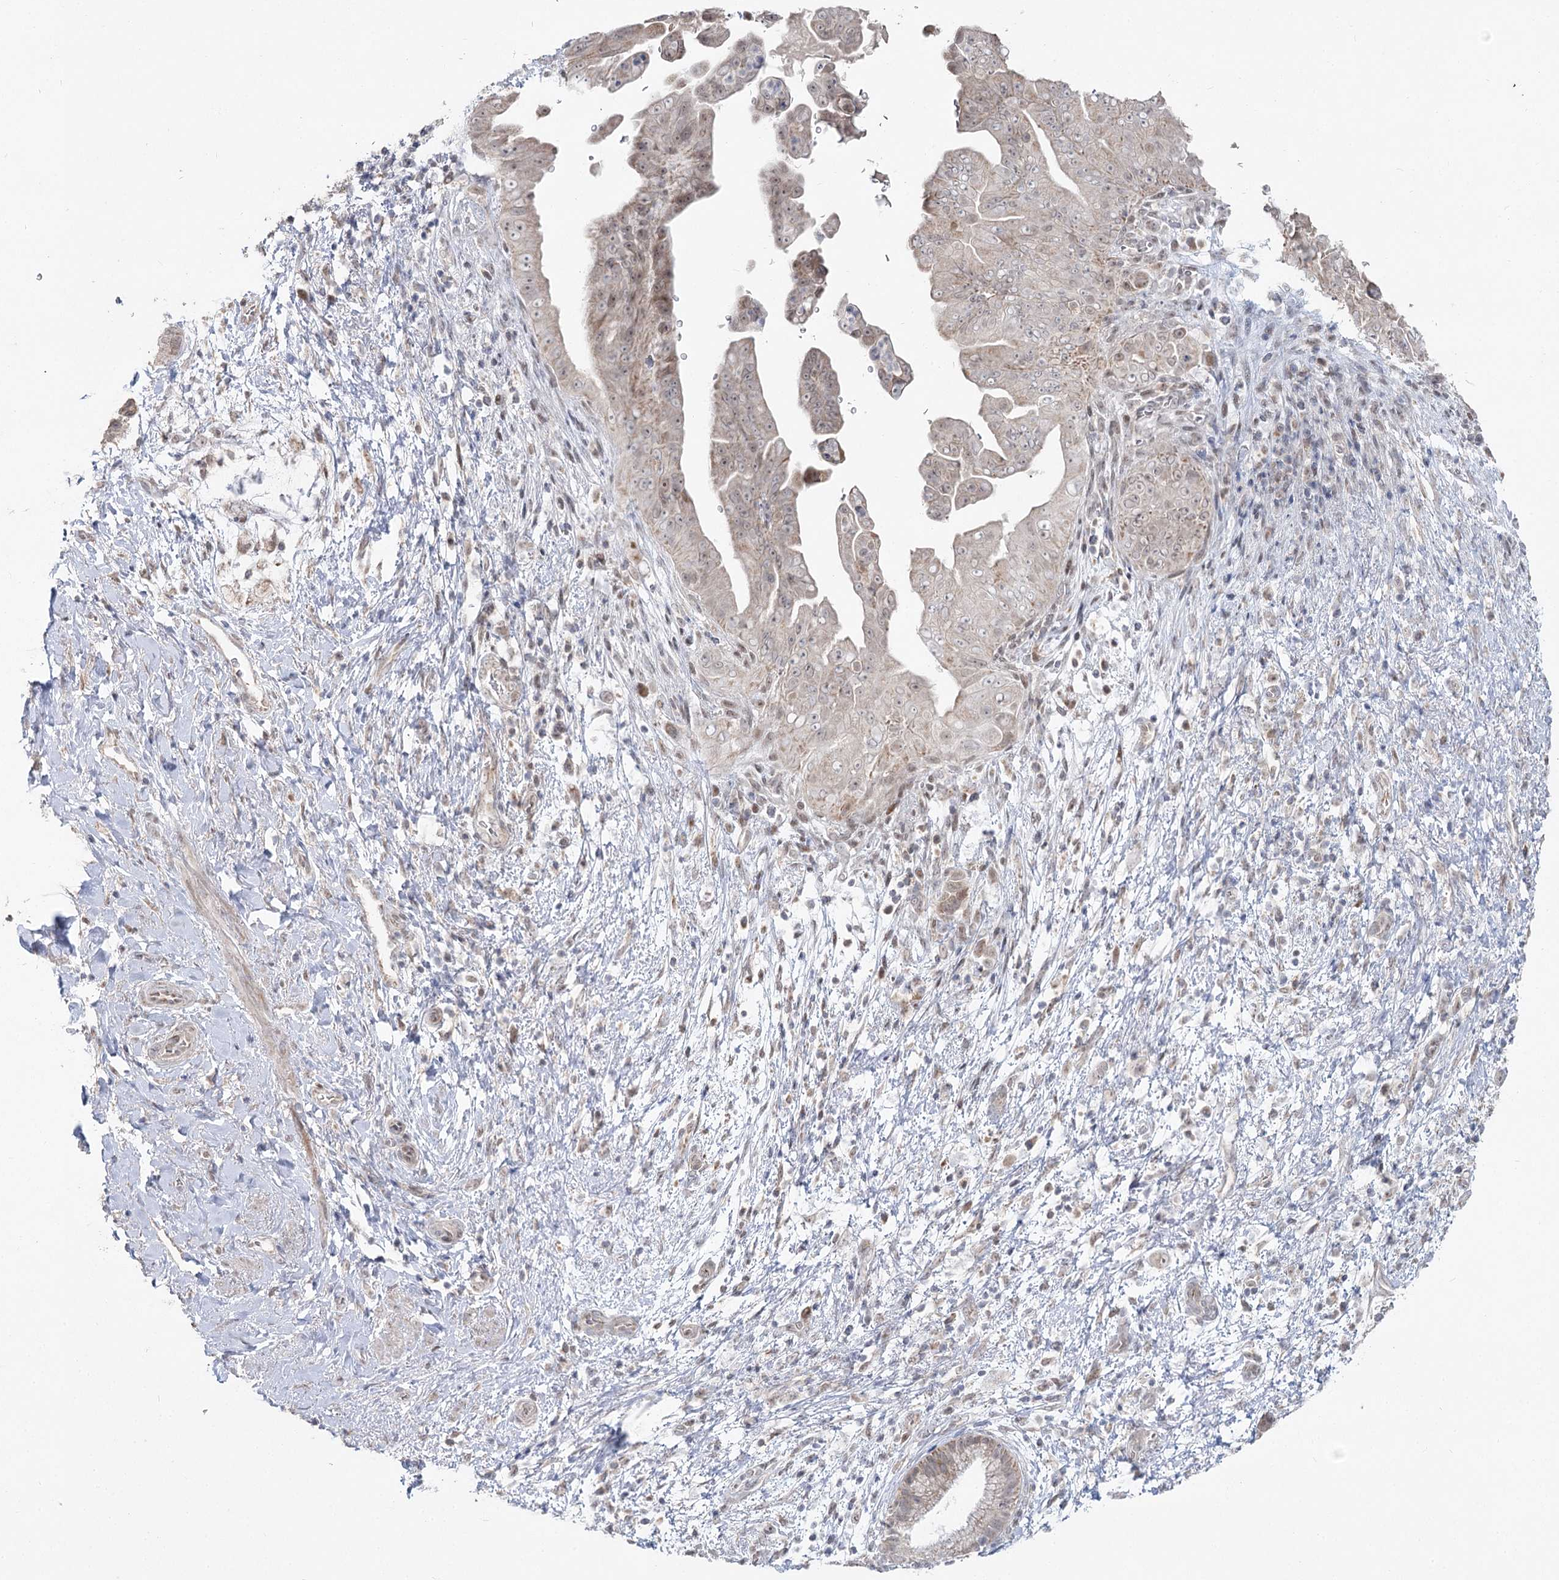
{"staining": {"intensity": "weak", "quantity": "<25%", "location": "cytoplasmic/membranous,nuclear"}, "tissue": "pancreatic cancer", "cell_type": "Tumor cells", "image_type": "cancer", "snomed": [{"axis": "morphology", "description": "Adenocarcinoma, NOS"}, {"axis": "topography", "description": "Pancreas"}], "caption": "Pancreatic adenocarcinoma was stained to show a protein in brown. There is no significant expression in tumor cells.", "gene": "RUFY4", "patient": {"sex": "female", "age": 78}}